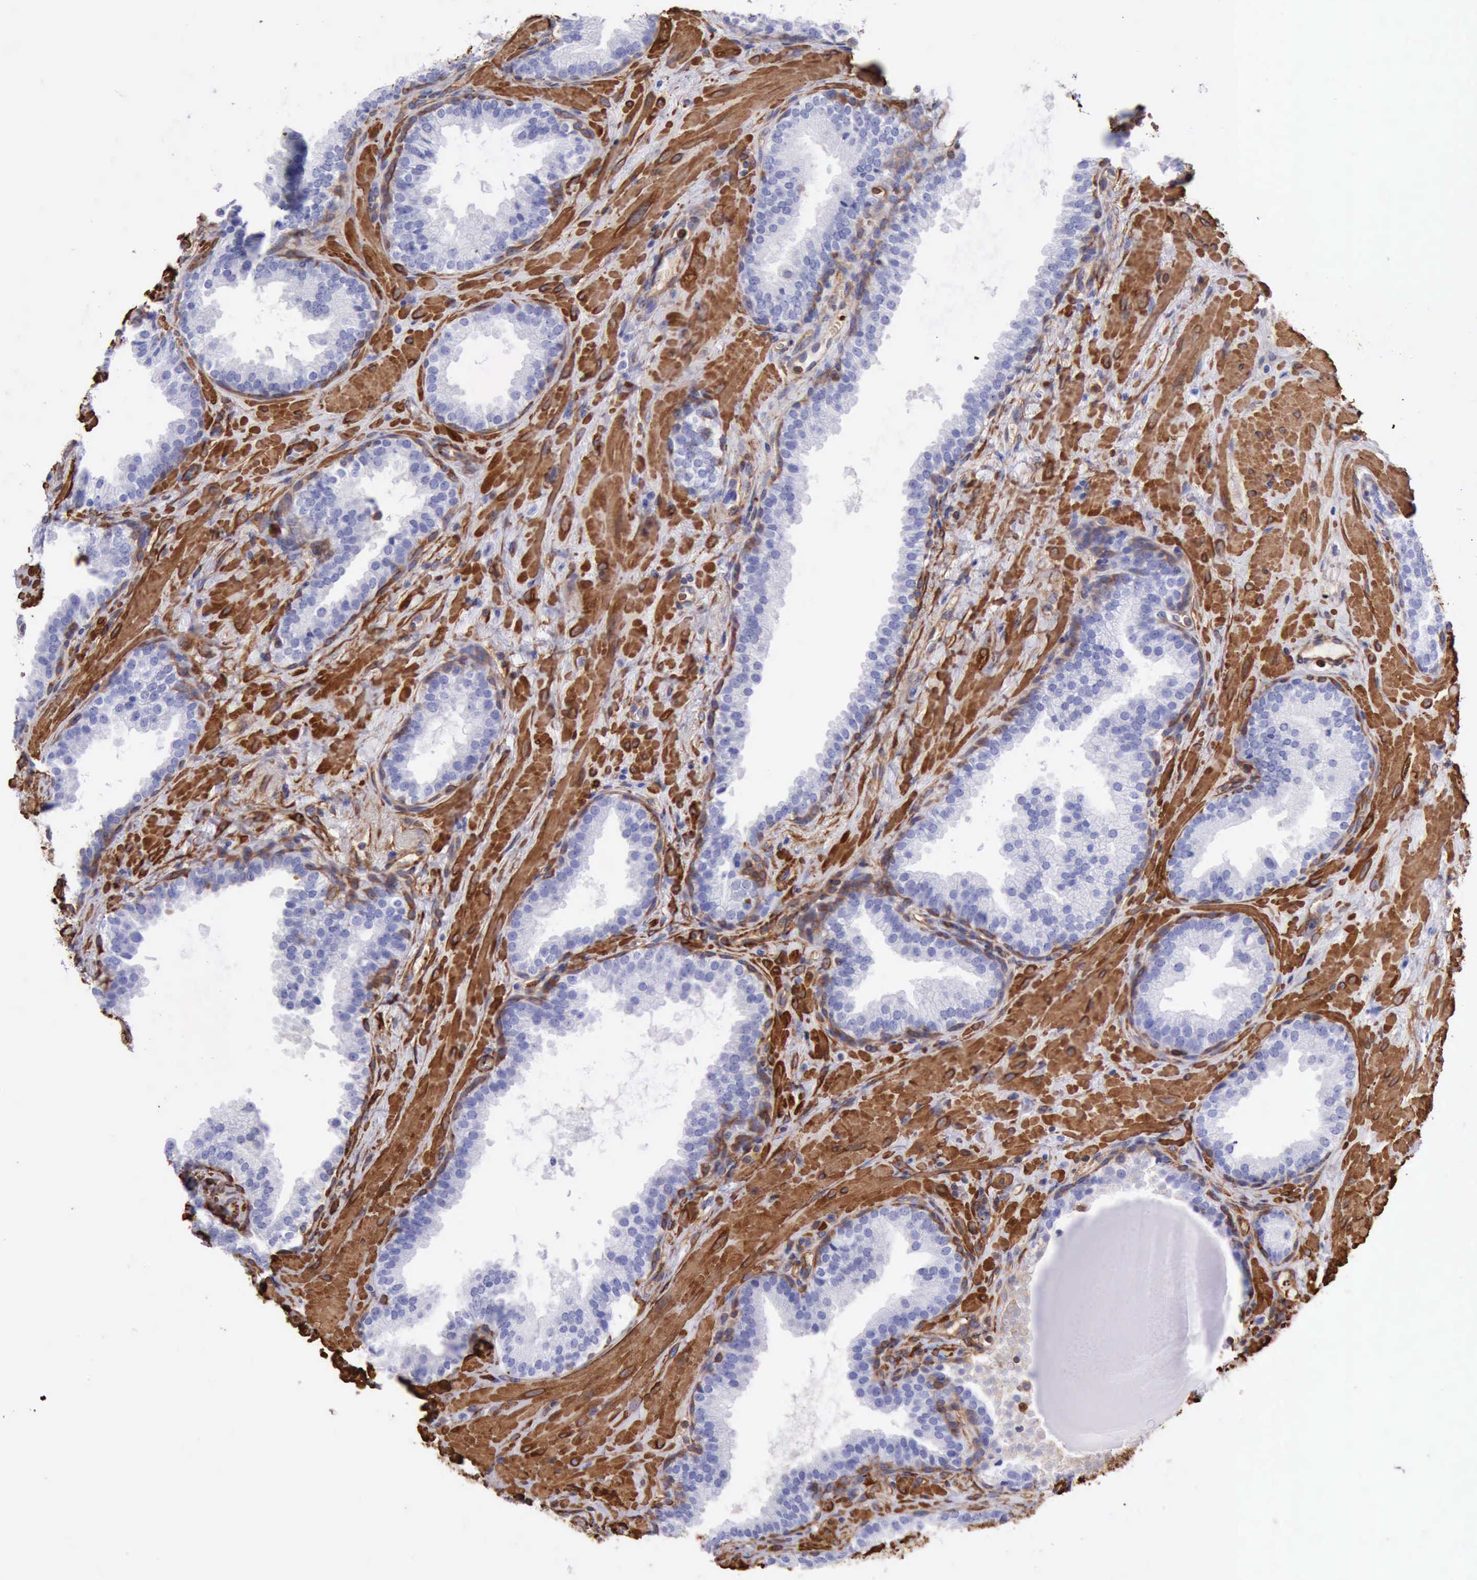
{"staining": {"intensity": "negative", "quantity": "none", "location": "none"}, "tissue": "prostate", "cell_type": "Glandular cells", "image_type": "normal", "snomed": [{"axis": "morphology", "description": "Normal tissue, NOS"}, {"axis": "topography", "description": "Prostate"}], "caption": "Glandular cells show no significant expression in benign prostate. The staining is performed using DAB brown chromogen with nuclei counter-stained in using hematoxylin.", "gene": "FLNA", "patient": {"sex": "male", "age": 51}}